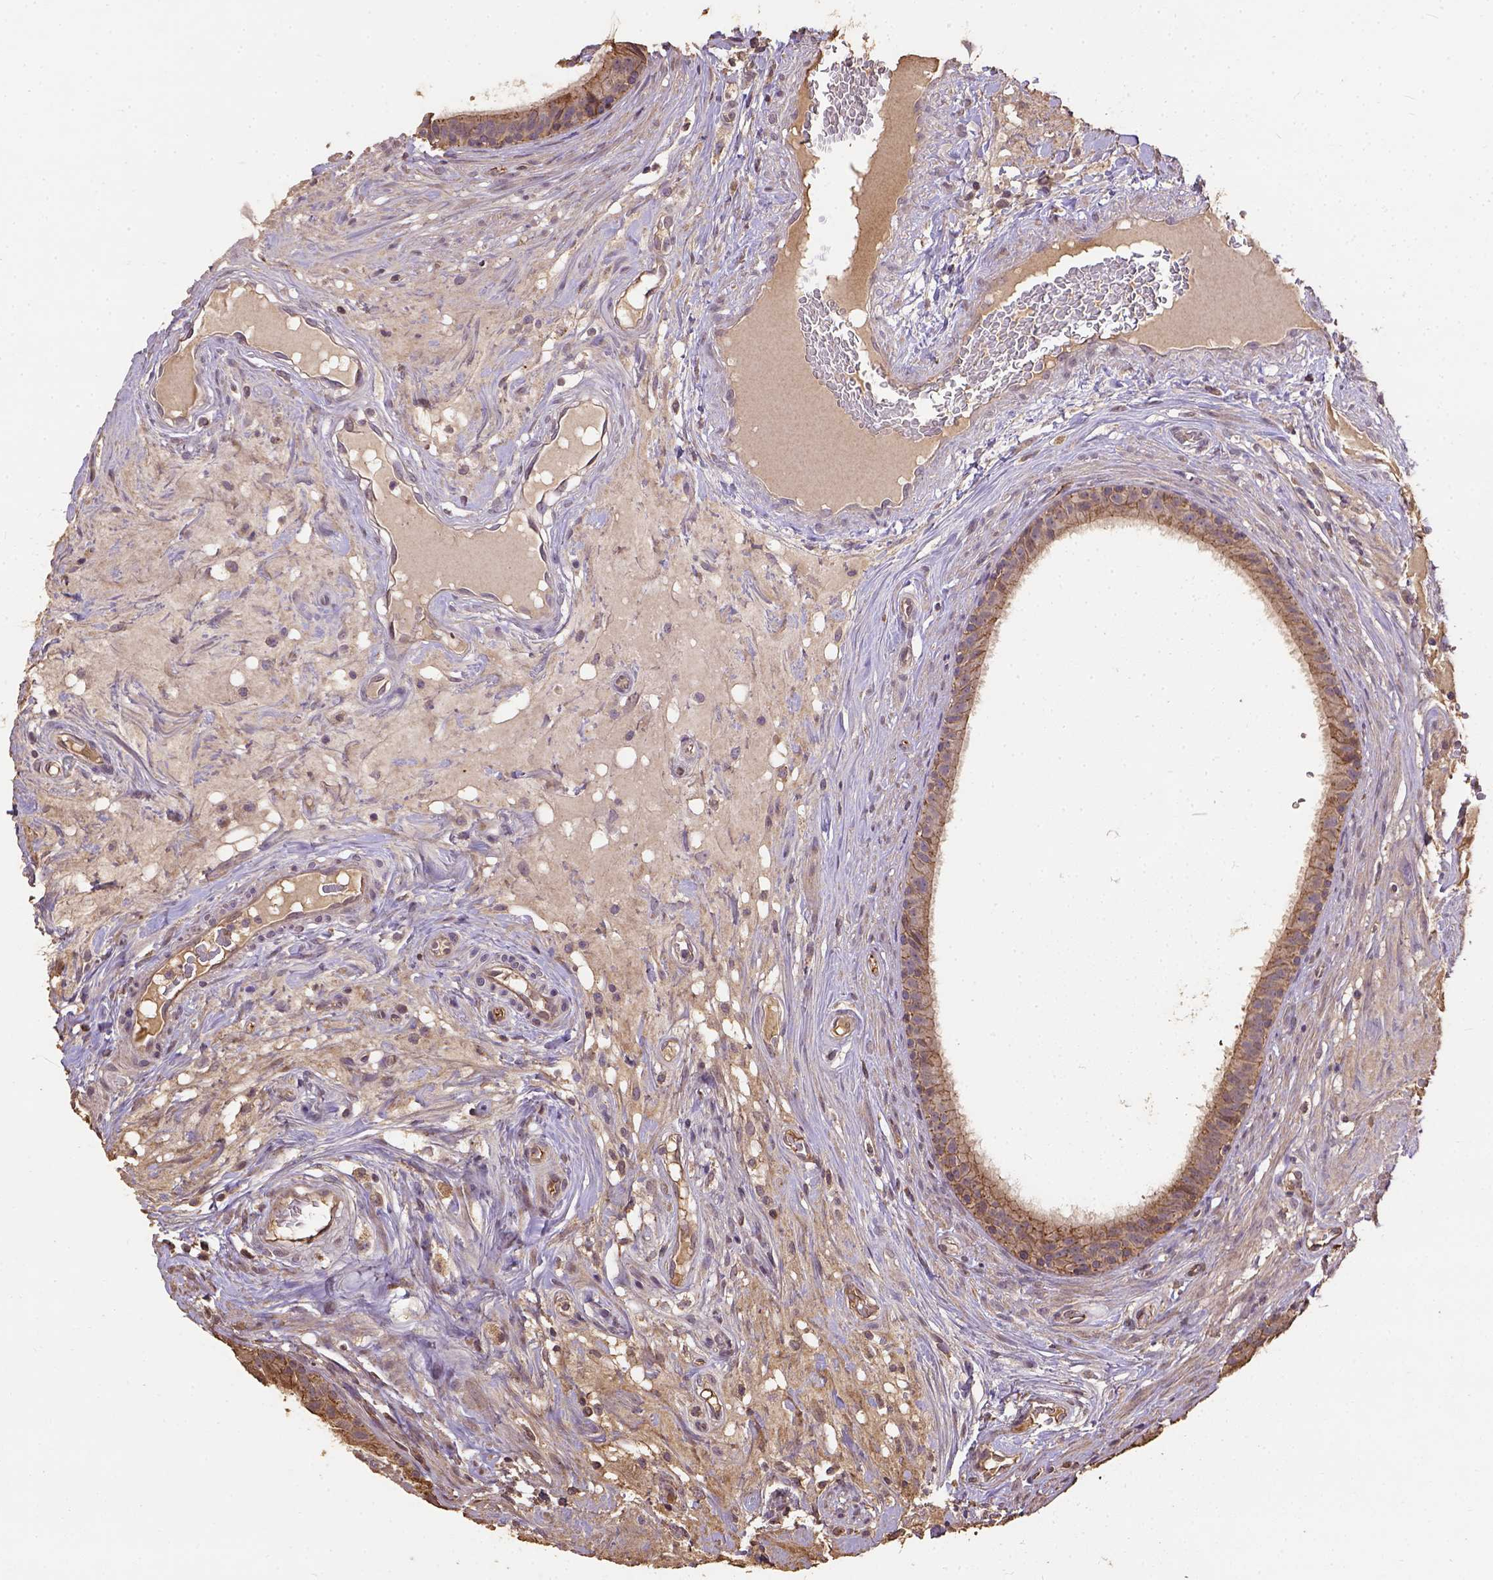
{"staining": {"intensity": "moderate", "quantity": "<25%", "location": "cytoplasmic/membranous"}, "tissue": "epididymis", "cell_type": "Glandular cells", "image_type": "normal", "snomed": [{"axis": "morphology", "description": "Normal tissue, NOS"}, {"axis": "topography", "description": "Epididymis"}], "caption": "Protein staining shows moderate cytoplasmic/membranous positivity in approximately <25% of glandular cells in unremarkable epididymis.", "gene": "ATP1B3", "patient": {"sex": "male", "age": 59}}